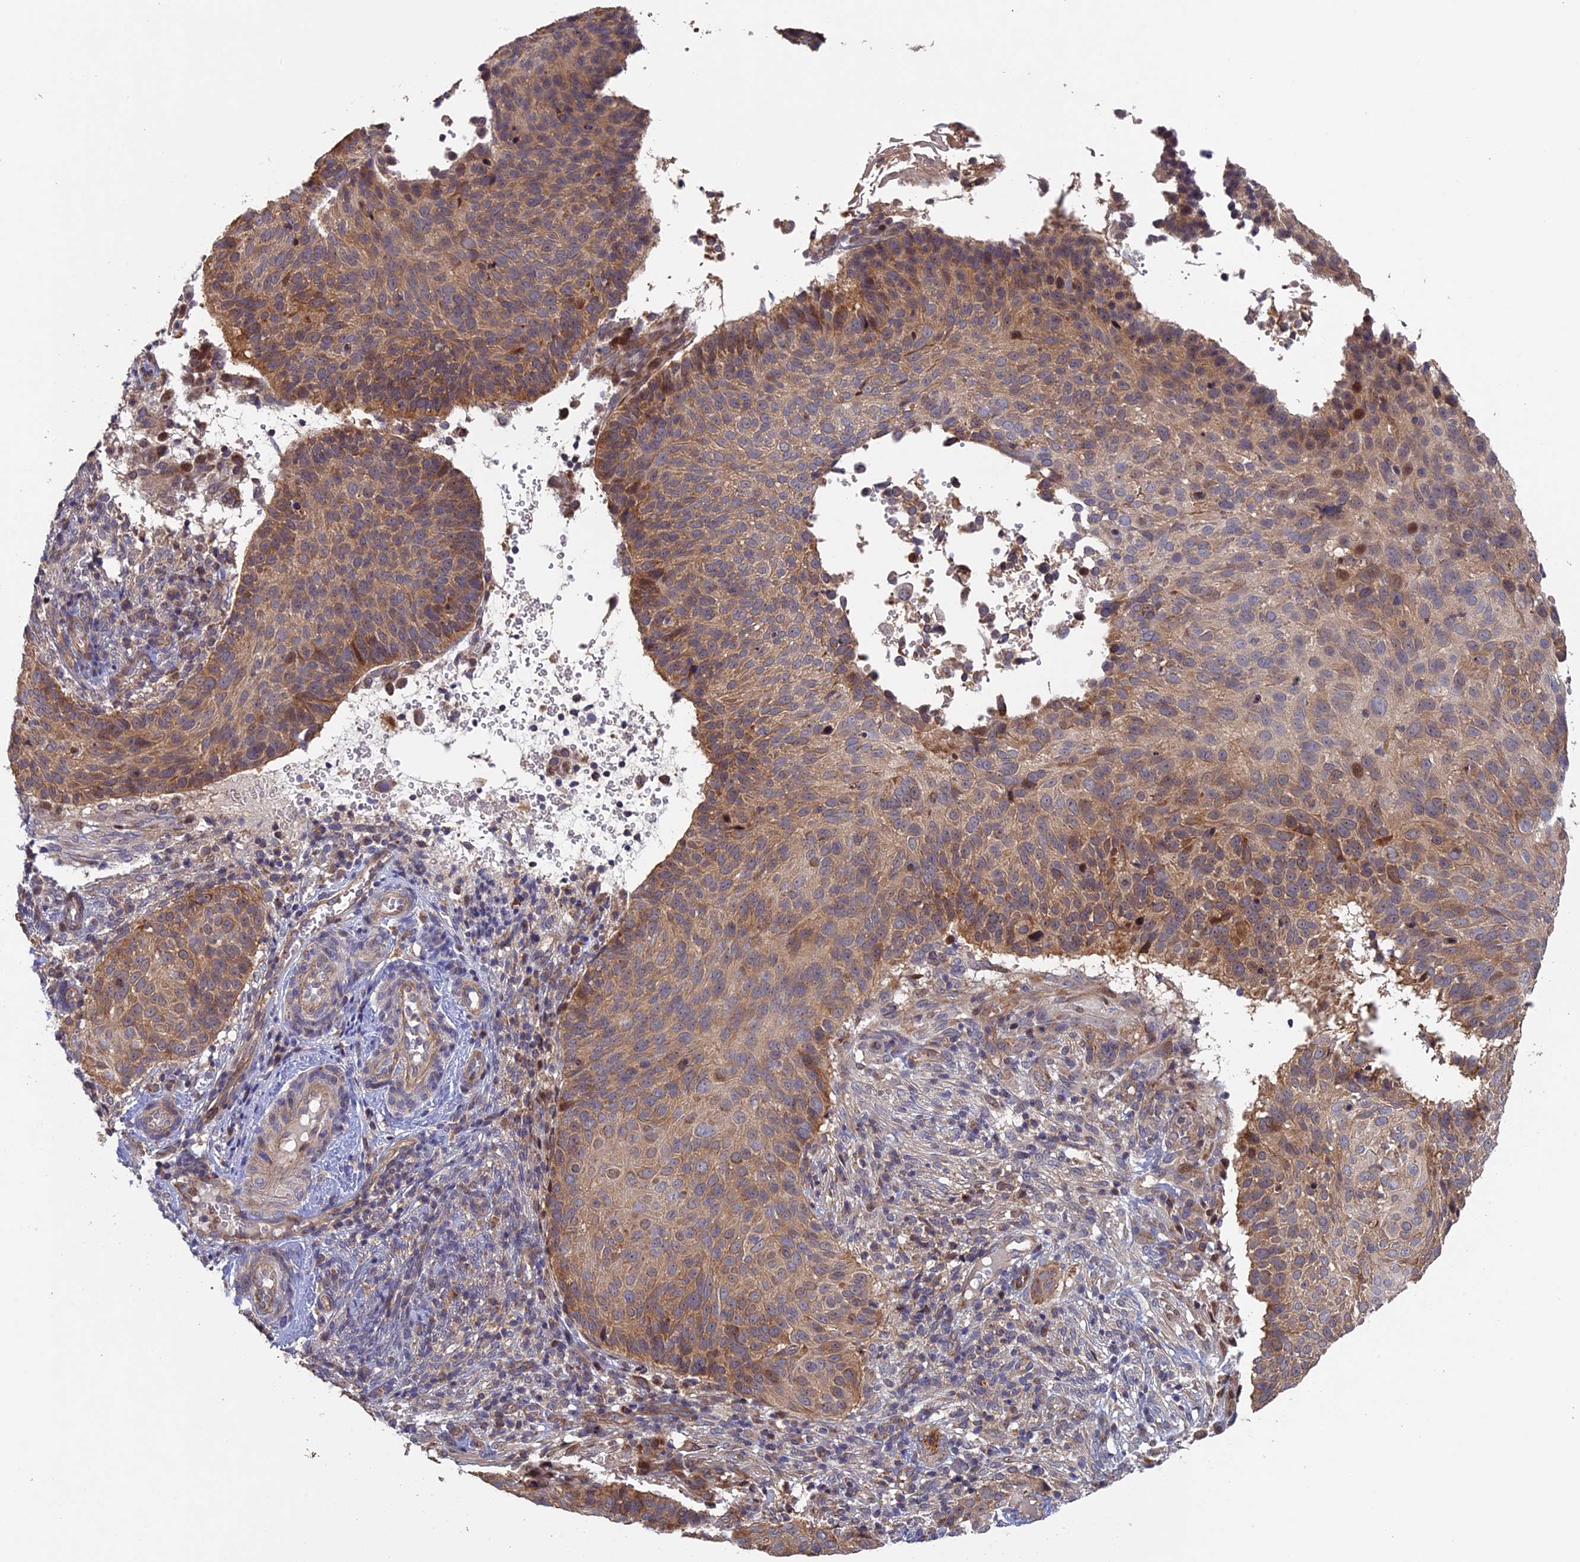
{"staining": {"intensity": "moderate", "quantity": ">75%", "location": "cytoplasmic/membranous"}, "tissue": "cervical cancer", "cell_type": "Tumor cells", "image_type": "cancer", "snomed": [{"axis": "morphology", "description": "Squamous cell carcinoma, NOS"}, {"axis": "topography", "description": "Cervix"}], "caption": "Cervical cancer stained with DAB (3,3'-diaminobenzidine) immunohistochemistry (IHC) exhibits medium levels of moderate cytoplasmic/membranous positivity in approximately >75% of tumor cells. (DAB = brown stain, brightfield microscopy at high magnification).", "gene": "FERMT1", "patient": {"sex": "female", "age": 74}}